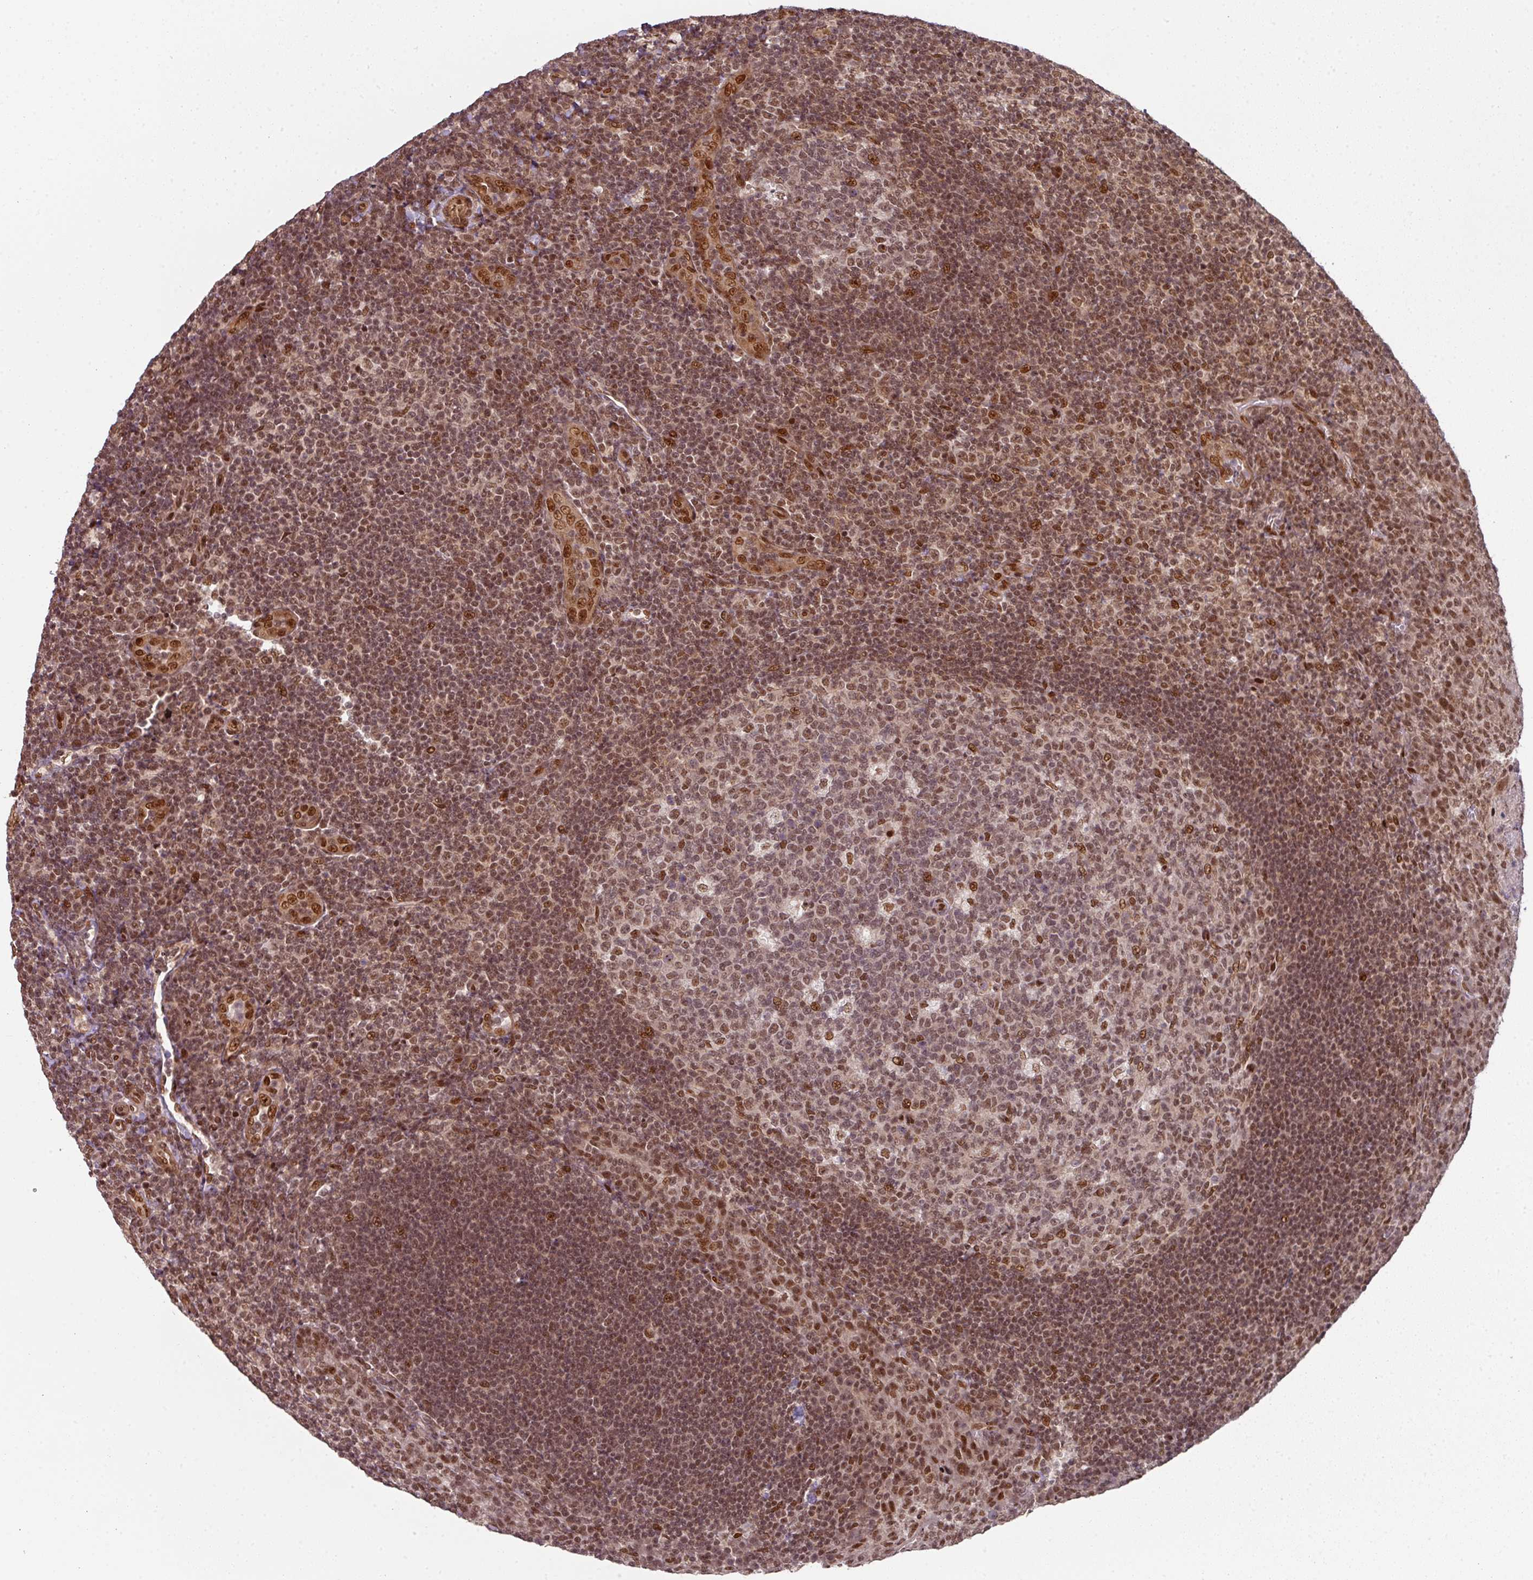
{"staining": {"intensity": "moderate", "quantity": "25%-75%", "location": "nuclear"}, "tissue": "tonsil", "cell_type": "Germinal center cells", "image_type": "normal", "snomed": [{"axis": "morphology", "description": "Normal tissue, NOS"}, {"axis": "topography", "description": "Tonsil"}], "caption": "Immunohistochemistry (IHC) of unremarkable tonsil exhibits medium levels of moderate nuclear staining in approximately 25%-75% of germinal center cells.", "gene": "SIK3", "patient": {"sex": "male", "age": 17}}